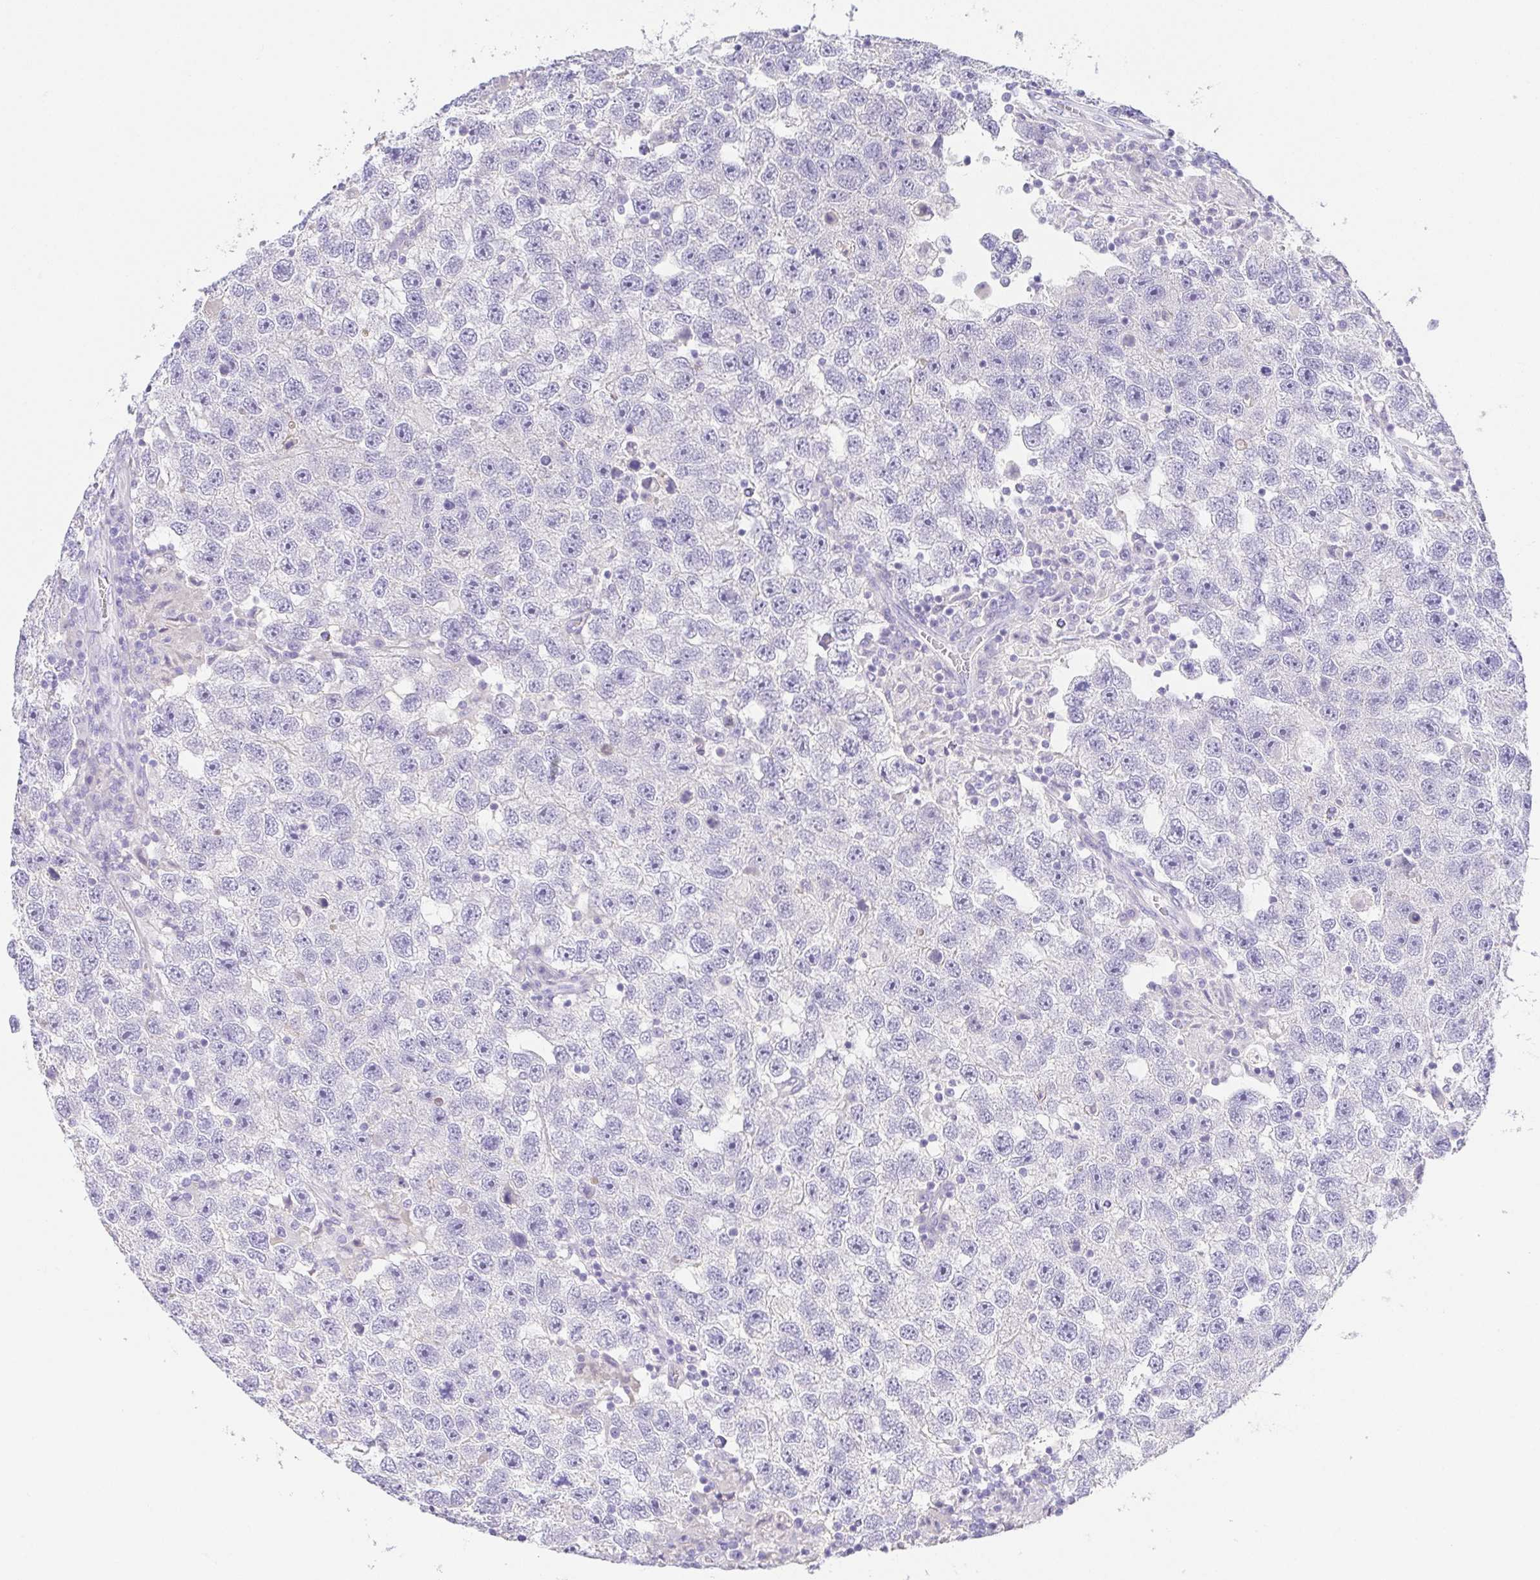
{"staining": {"intensity": "negative", "quantity": "none", "location": "none"}, "tissue": "testis cancer", "cell_type": "Tumor cells", "image_type": "cancer", "snomed": [{"axis": "morphology", "description": "Seminoma, NOS"}, {"axis": "topography", "description": "Testis"}], "caption": "High power microscopy histopathology image of an immunohistochemistry (IHC) photomicrograph of testis cancer (seminoma), revealing no significant staining in tumor cells.", "gene": "HAPLN2", "patient": {"sex": "male", "age": 26}}